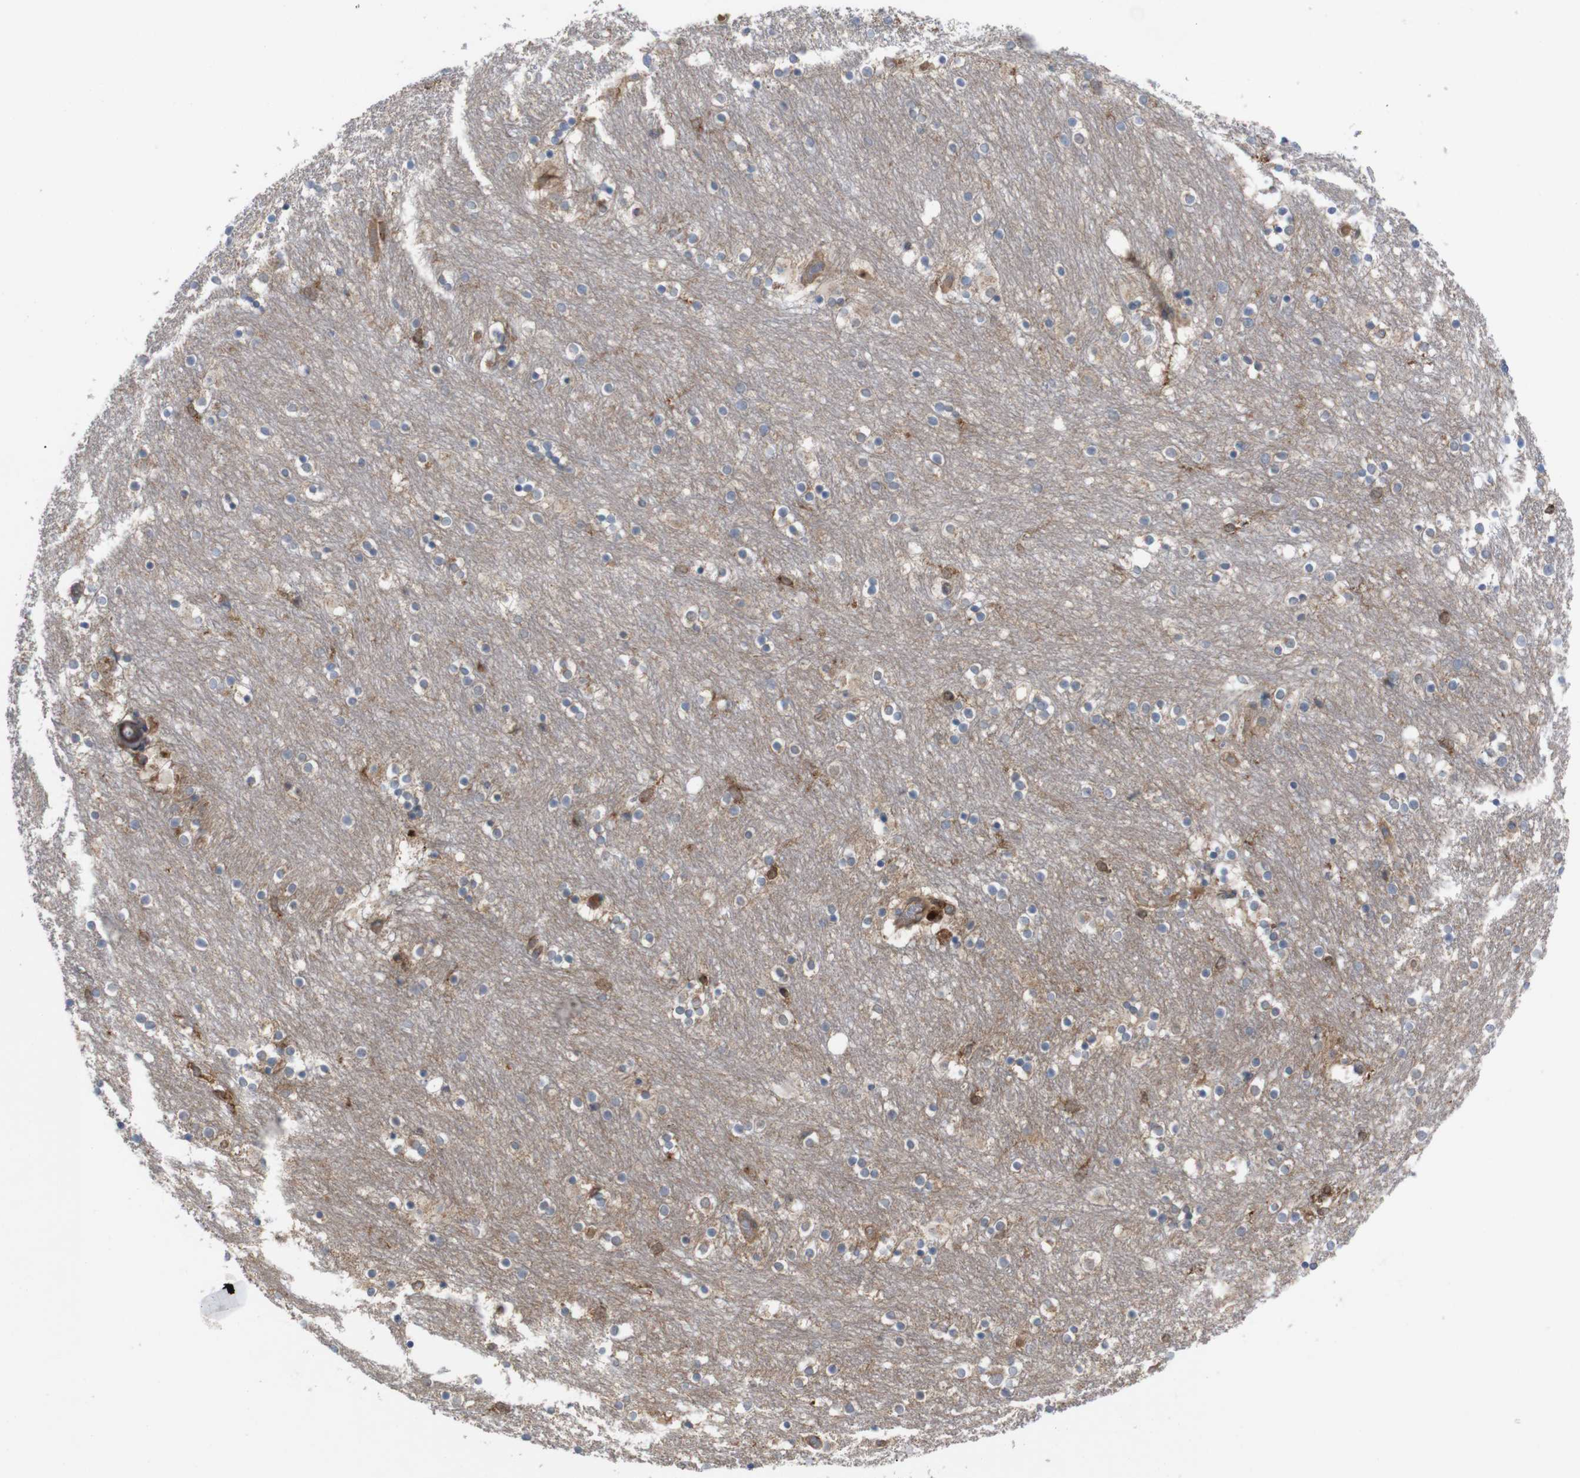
{"staining": {"intensity": "moderate", "quantity": "<25%", "location": "cytoplasmic/membranous"}, "tissue": "caudate", "cell_type": "Glial cells", "image_type": "normal", "snomed": [{"axis": "morphology", "description": "Normal tissue, NOS"}, {"axis": "topography", "description": "Lateral ventricle wall"}], "caption": "Immunohistochemical staining of benign human caudate shows low levels of moderate cytoplasmic/membranous positivity in about <25% of glial cells.", "gene": "TIAM1", "patient": {"sex": "female", "age": 54}}